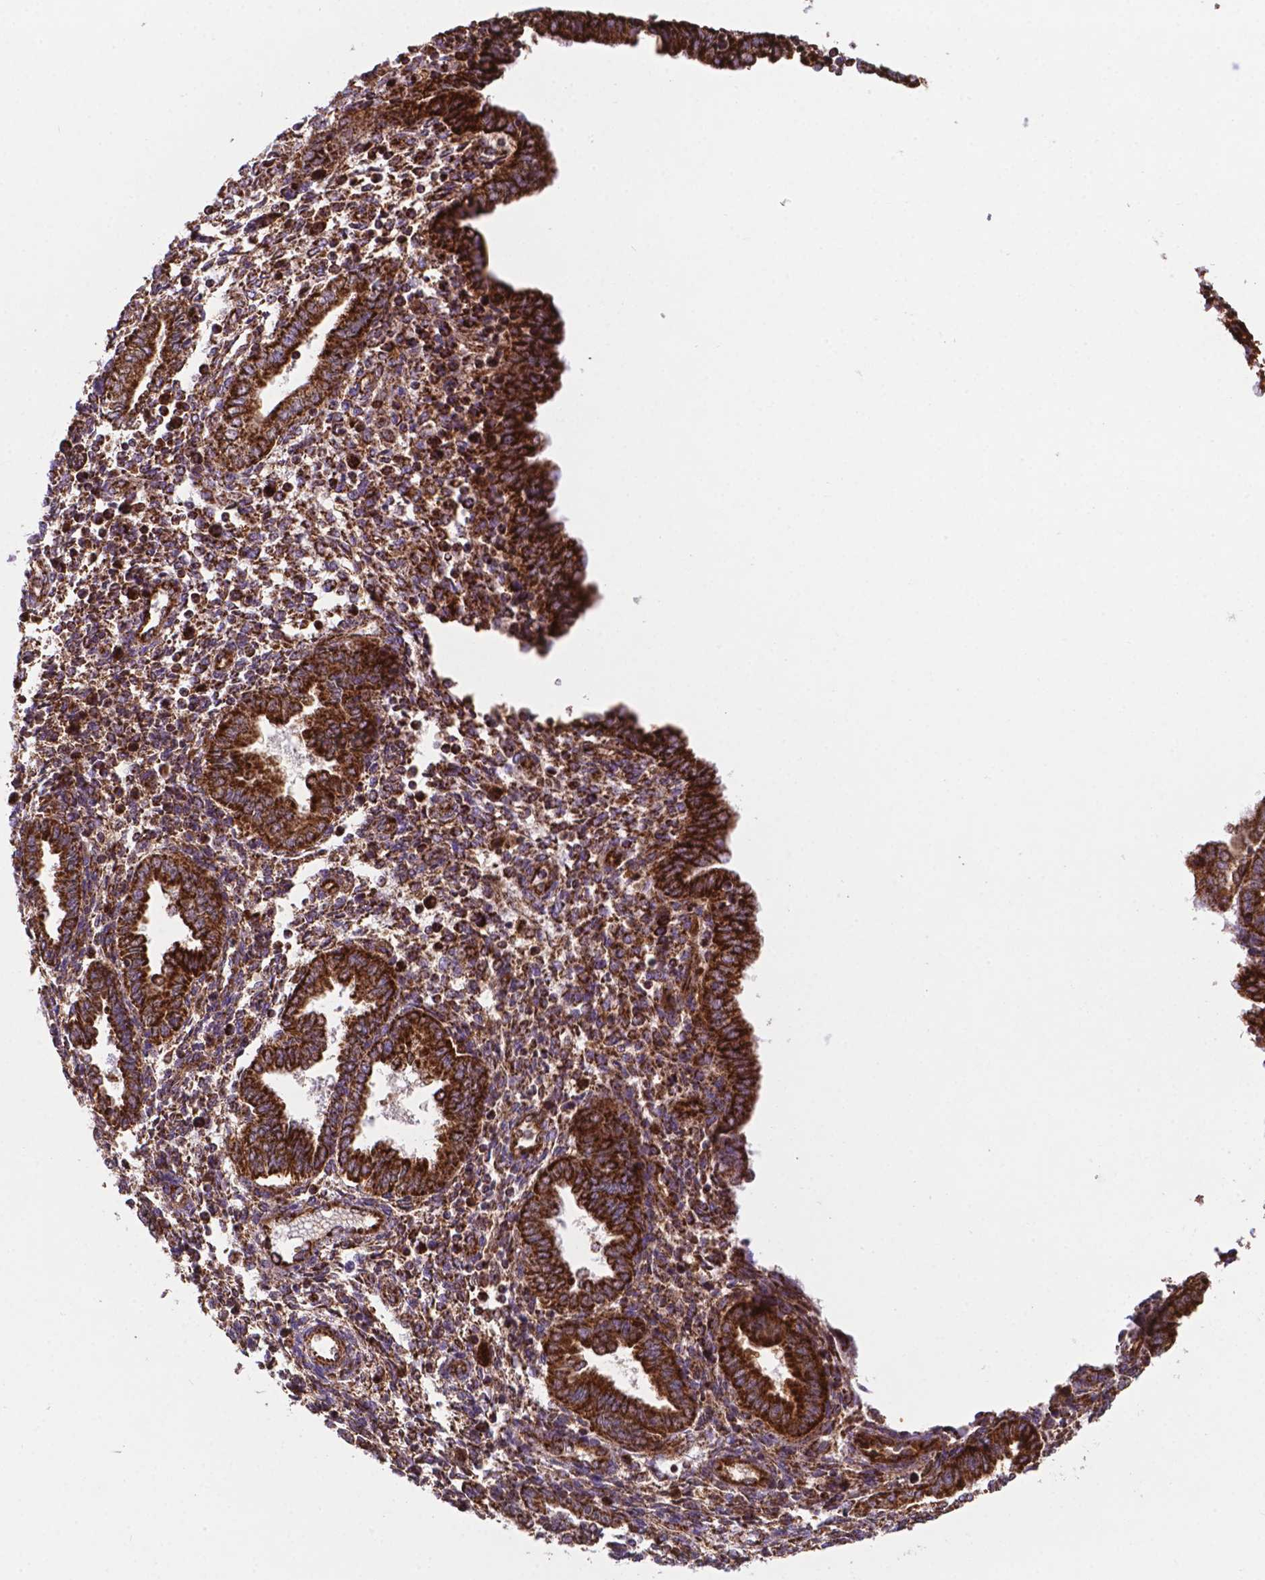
{"staining": {"intensity": "strong", "quantity": "25%-75%", "location": "cytoplasmic/membranous"}, "tissue": "endometrium", "cell_type": "Cells in endometrial stroma", "image_type": "normal", "snomed": [{"axis": "morphology", "description": "Normal tissue, NOS"}, {"axis": "topography", "description": "Endometrium"}], "caption": "Immunohistochemistry of unremarkable endometrium reveals high levels of strong cytoplasmic/membranous expression in about 25%-75% of cells in endometrial stroma.", "gene": "HSPD1", "patient": {"sex": "female", "age": 42}}